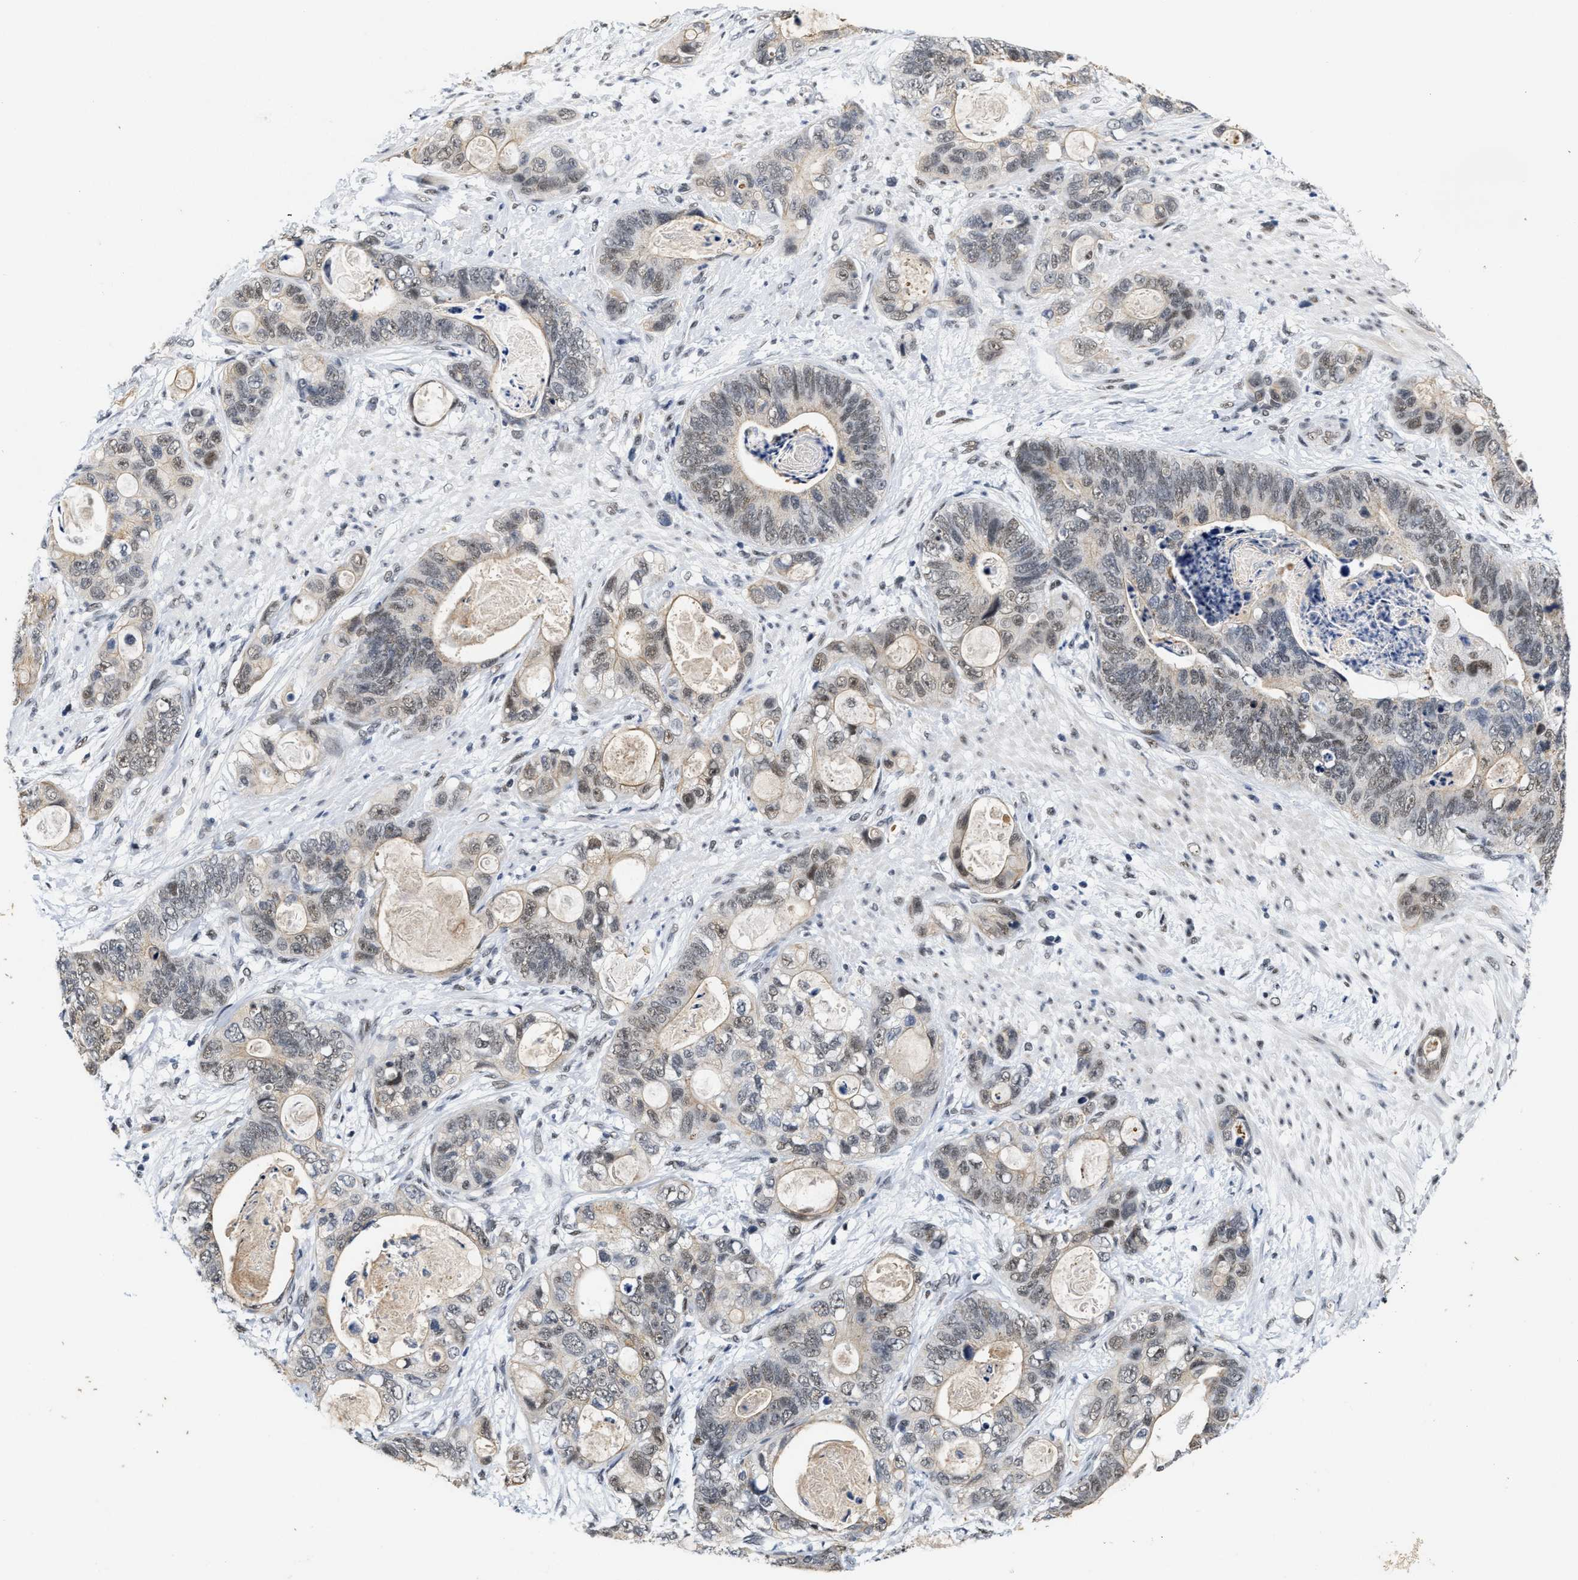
{"staining": {"intensity": "weak", "quantity": "<25%", "location": "nuclear"}, "tissue": "stomach cancer", "cell_type": "Tumor cells", "image_type": "cancer", "snomed": [{"axis": "morphology", "description": "Normal tissue, NOS"}, {"axis": "morphology", "description": "Adenocarcinoma, NOS"}, {"axis": "topography", "description": "Stomach"}], "caption": "Tumor cells are negative for protein expression in human adenocarcinoma (stomach).", "gene": "INIP", "patient": {"sex": "female", "age": 89}}